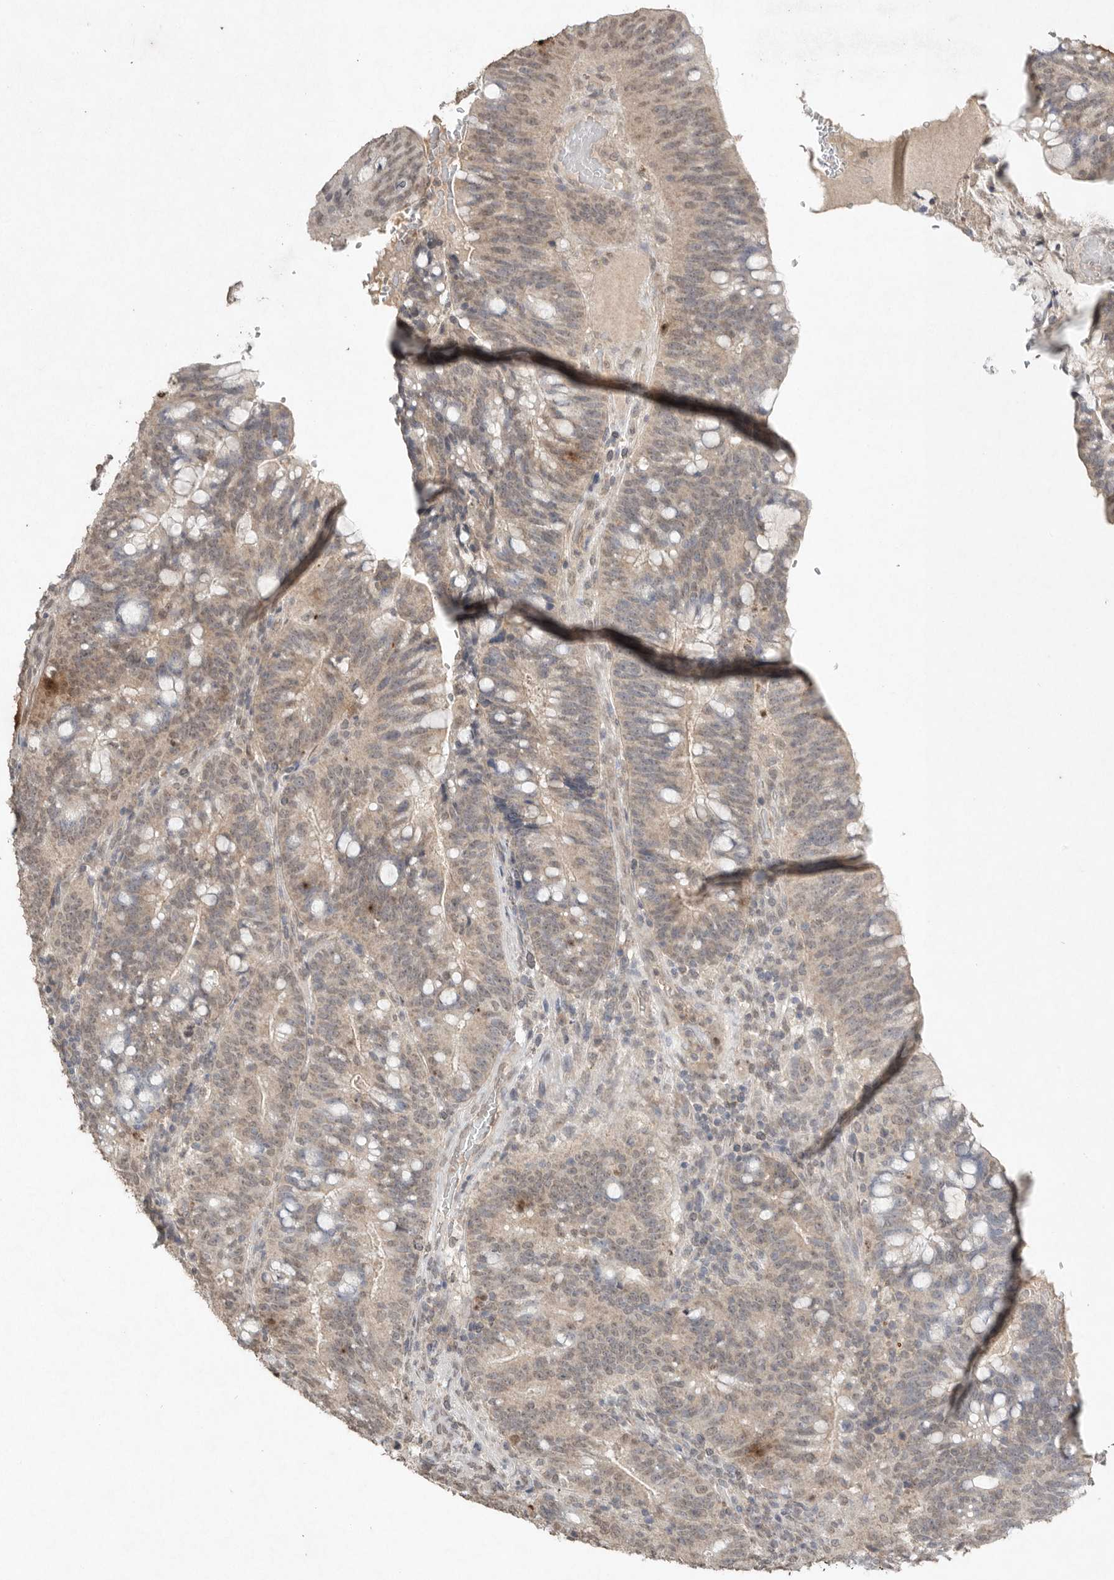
{"staining": {"intensity": "weak", "quantity": "25%-75%", "location": "cytoplasmic/membranous"}, "tissue": "colorectal cancer", "cell_type": "Tumor cells", "image_type": "cancer", "snomed": [{"axis": "morphology", "description": "Adenocarcinoma, NOS"}, {"axis": "topography", "description": "Colon"}], "caption": "Human colorectal cancer stained for a protein (brown) demonstrates weak cytoplasmic/membranous positive positivity in approximately 25%-75% of tumor cells.", "gene": "KLK5", "patient": {"sex": "female", "age": 66}}